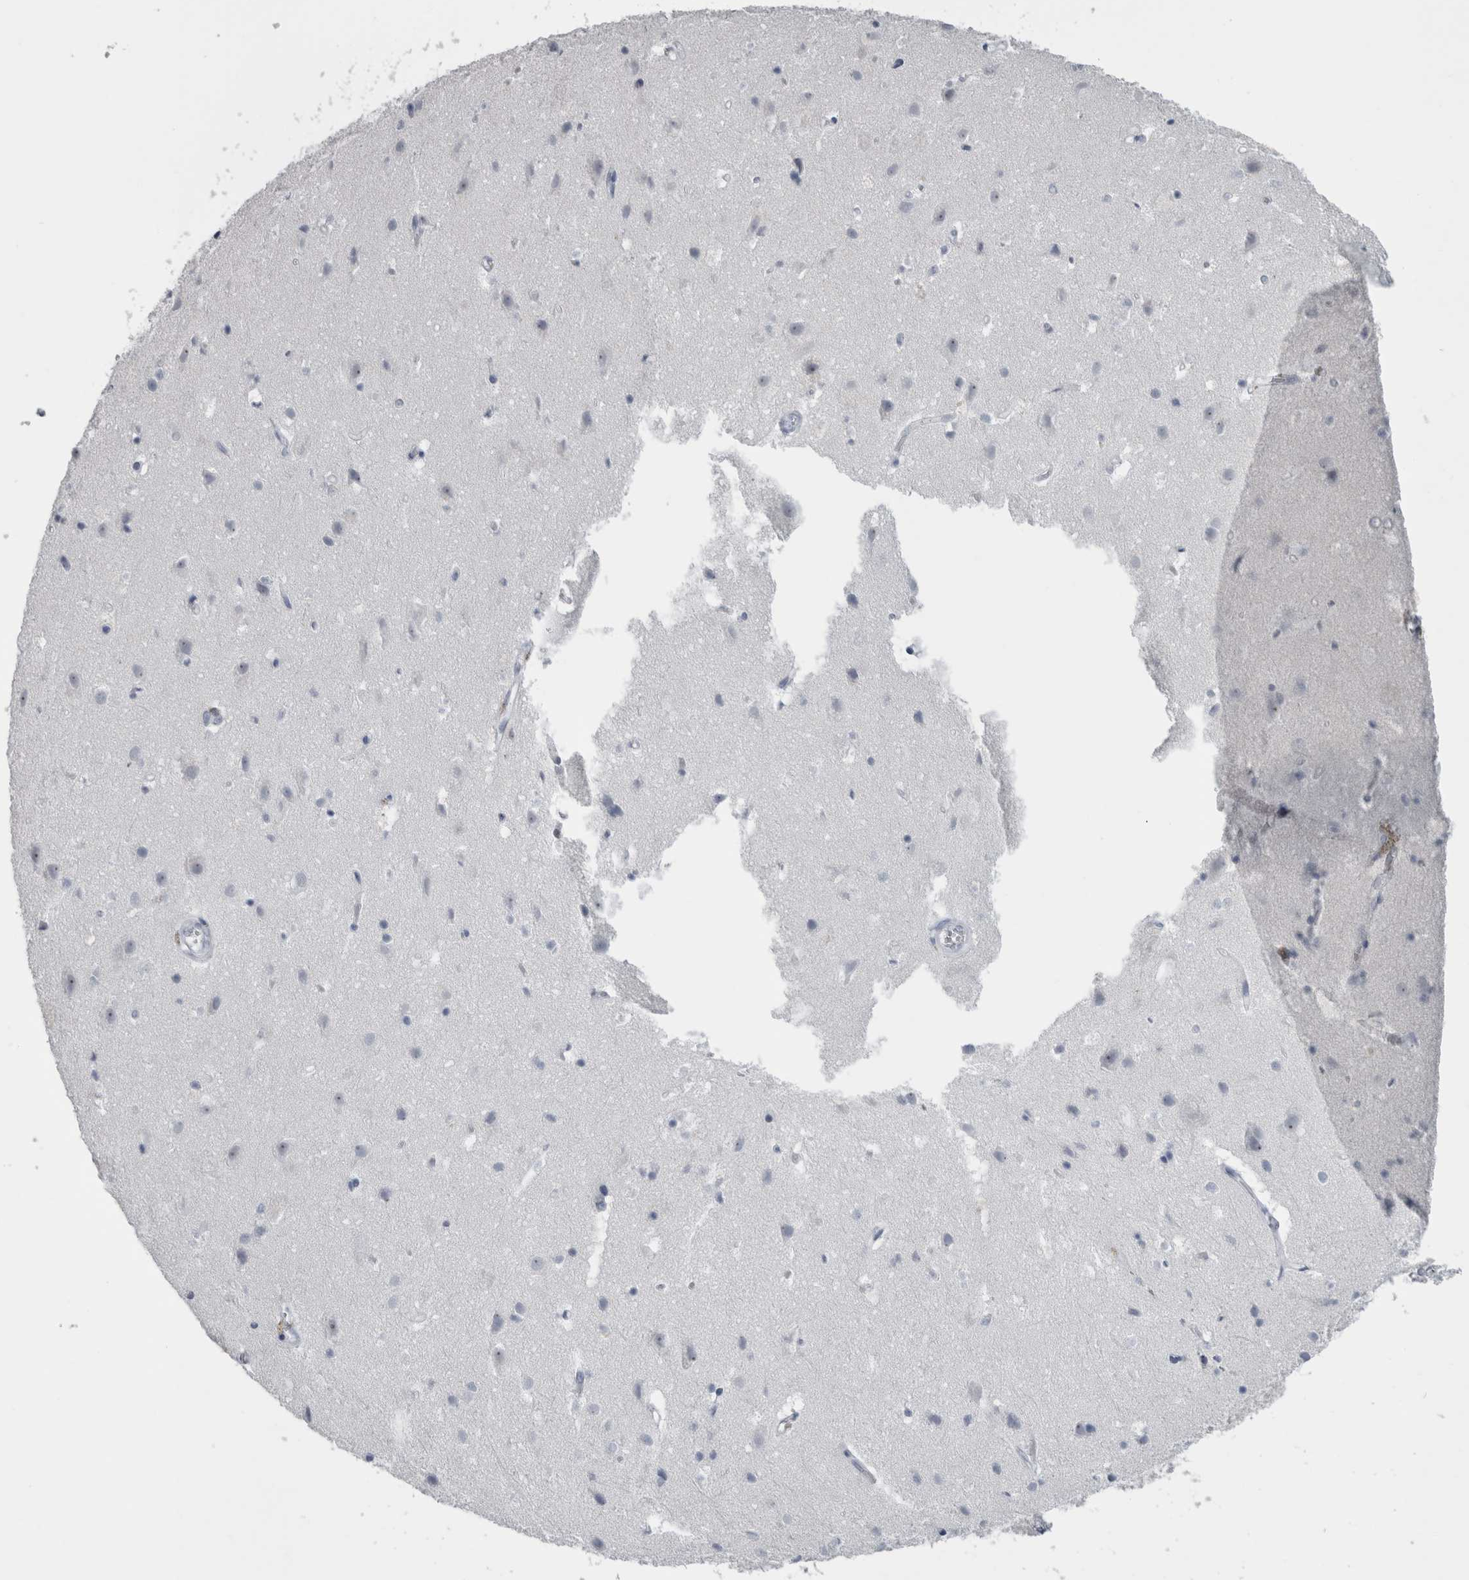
{"staining": {"intensity": "negative", "quantity": "none", "location": "none"}, "tissue": "cerebral cortex", "cell_type": "Endothelial cells", "image_type": "normal", "snomed": [{"axis": "morphology", "description": "Normal tissue, NOS"}, {"axis": "topography", "description": "Cerebral cortex"}], "caption": "Image shows no significant protein positivity in endothelial cells of normal cerebral cortex. (DAB immunohistochemistry with hematoxylin counter stain).", "gene": "MSMB", "patient": {"sex": "male", "age": 54}}